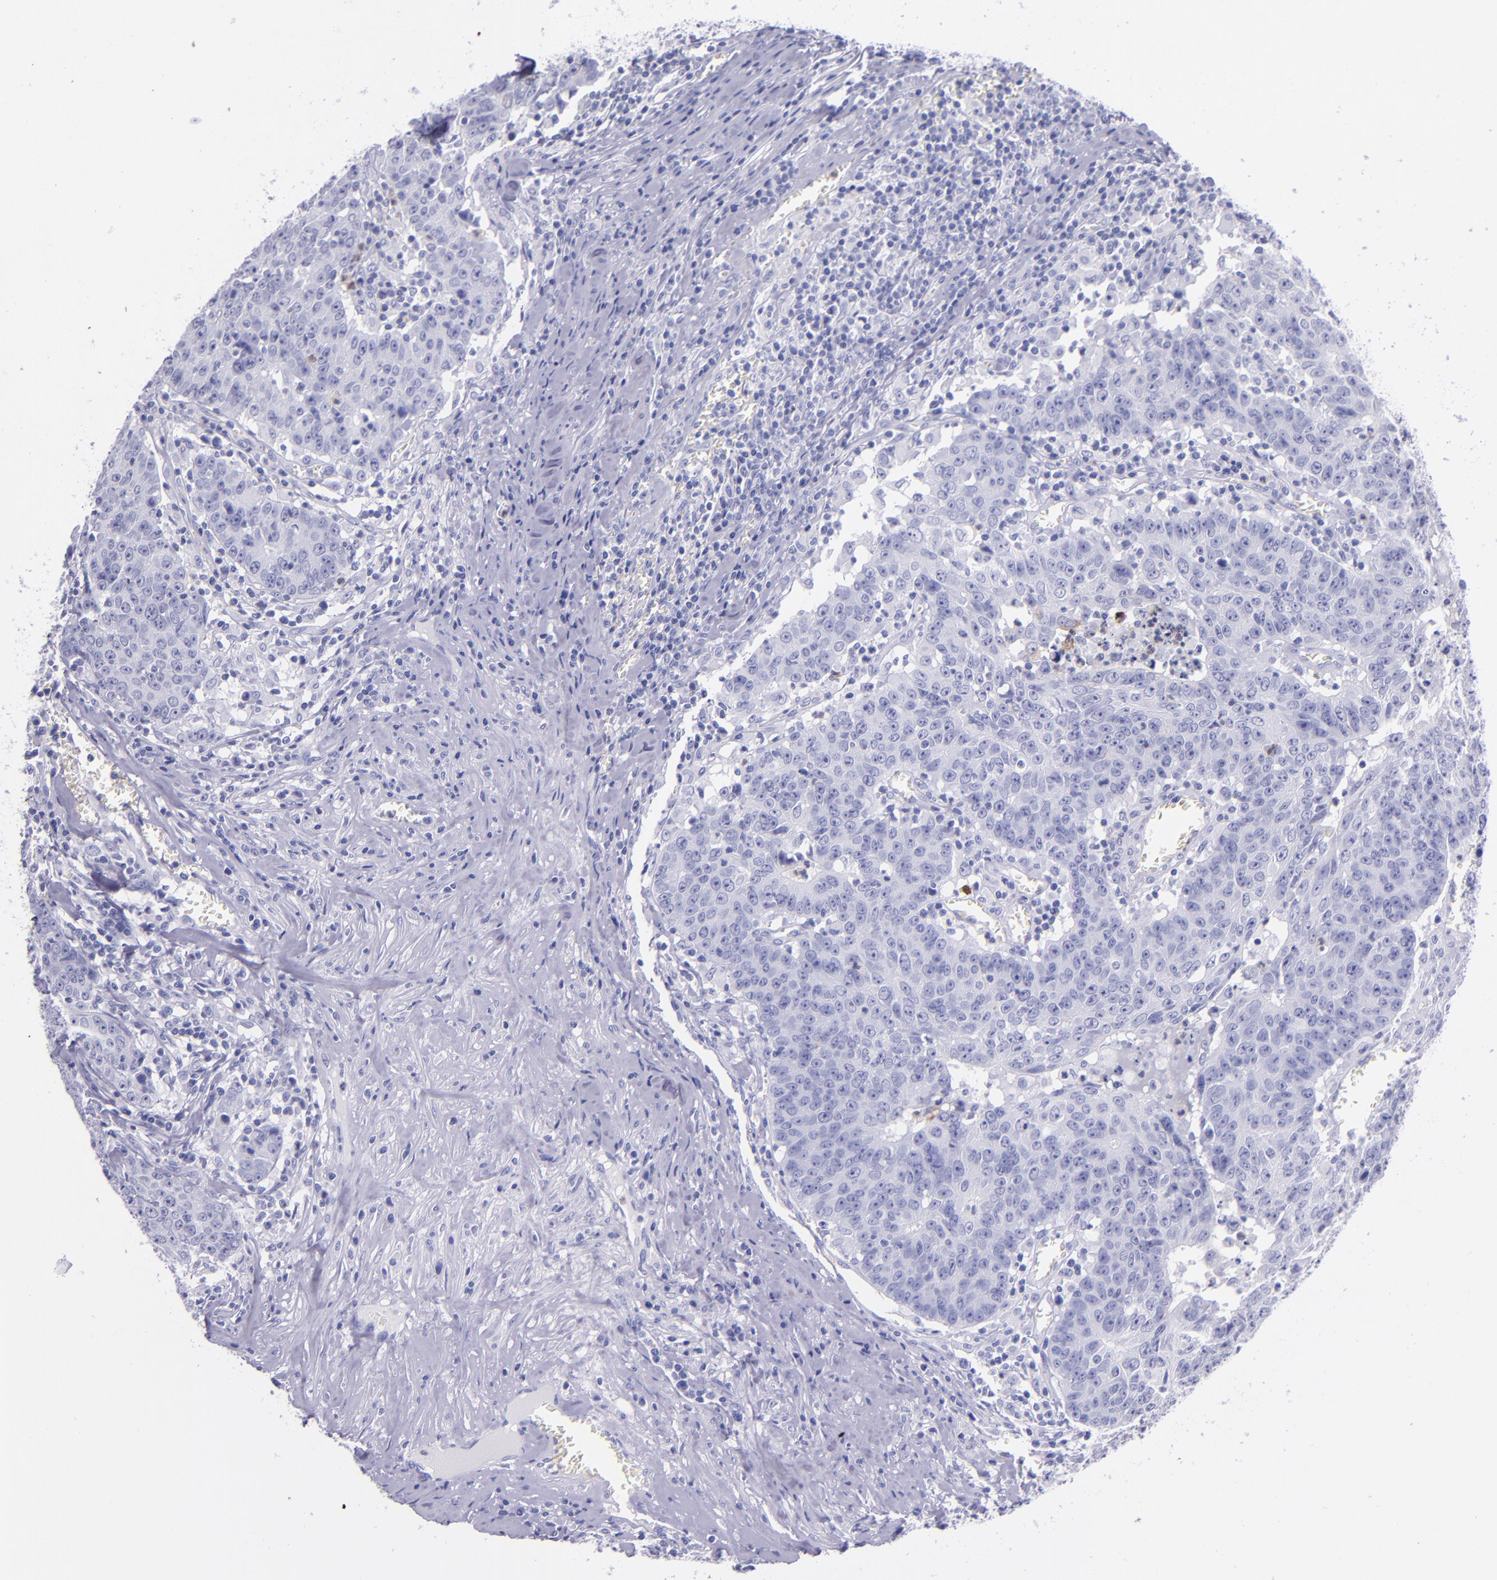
{"staining": {"intensity": "negative", "quantity": "none", "location": "none"}, "tissue": "colorectal cancer", "cell_type": "Tumor cells", "image_type": "cancer", "snomed": [{"axis": "morphology", "description": "Adenocarcinoma, NOS"}, {"axis": "topography", "description": "Colon"}], "caption": "High power microscopy micrograph of an immunohistochemistry photomicrograph of colorectal adenocarcinoma, revealing no significant staining in tumor cells. Nuclei are stained in blue.", "gene": "SLPI", "patient": {"sex": "female", "age": 53}}